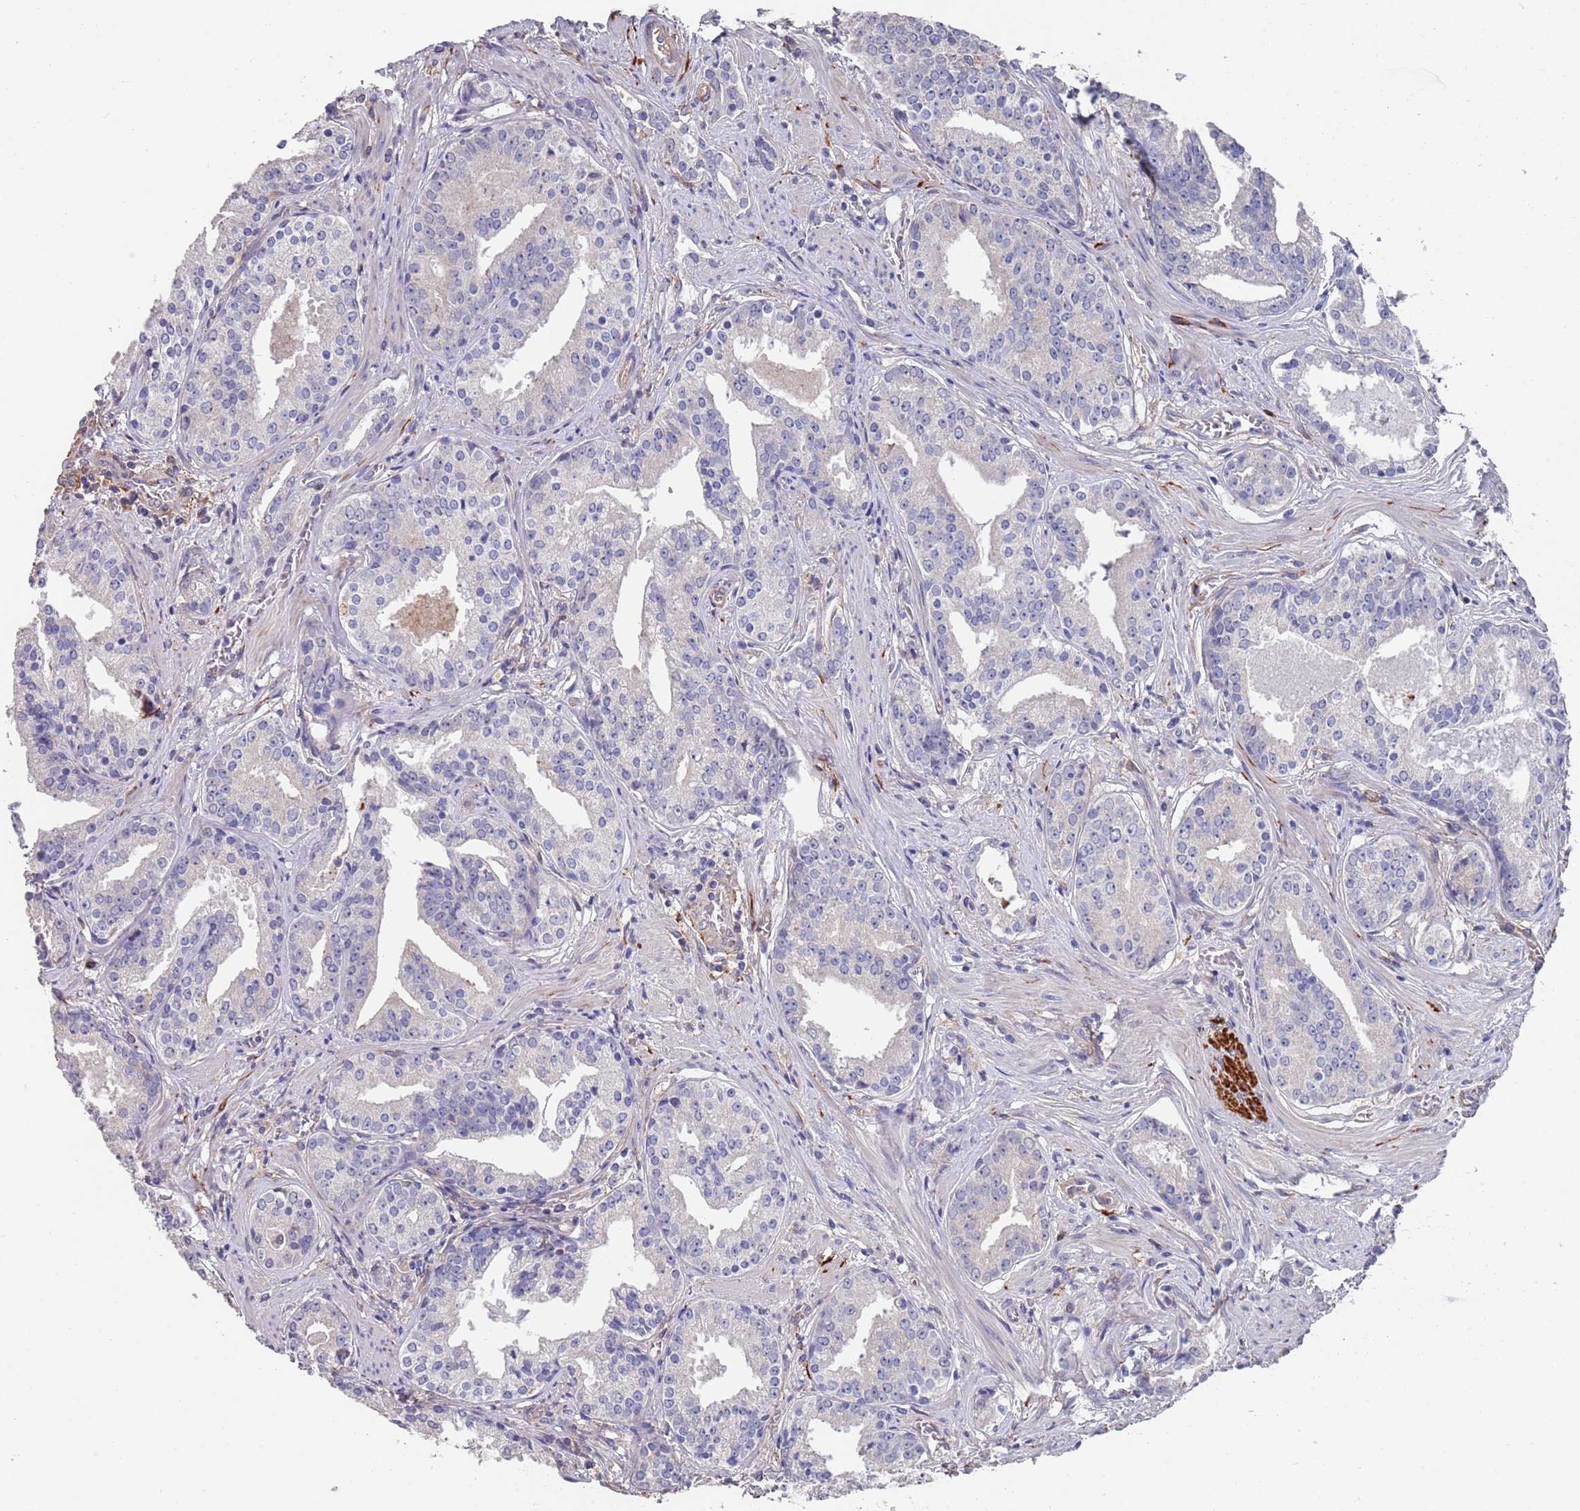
{"staining": {"intensity": "negative", "quantity": "none", "location": "none"}, "tissue": "prostate cancer", "cell_type": "Tumor cells", "image_type": "cancer", "snomed": [{"axis": "morphology", "description": "Adenocarcinoma, High grade"}, {"axis": "topography", "description": "Prostate"}], "caption": "The IHC photomicrograph has no significant expression in tumor cells of high-grade adenocarcinoma (prostate) tissue.", "gene": "ANK2", "patient": {"sex": "male", "age": 58}}